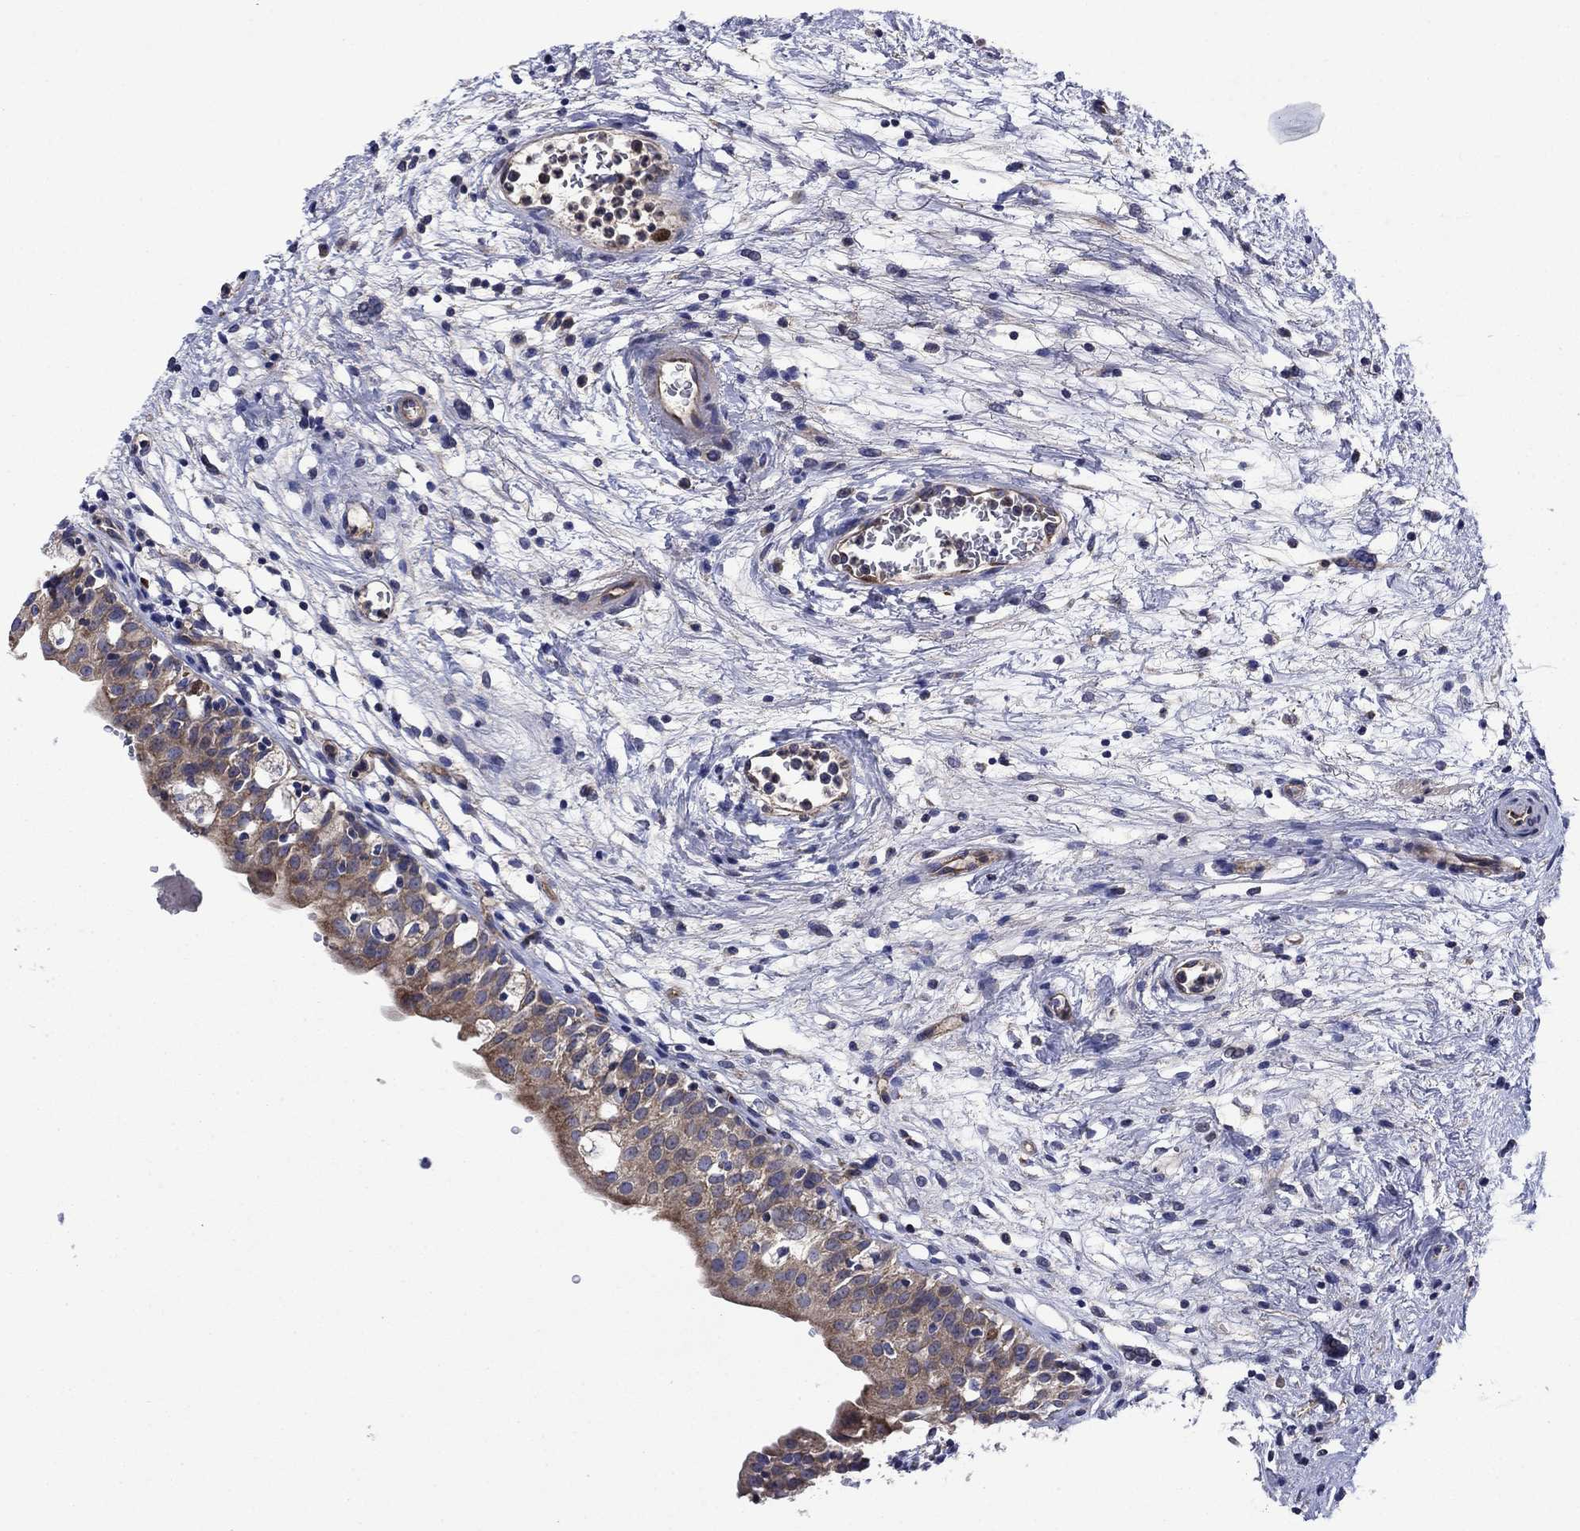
{"staining": {"intensity": "moderate", "quantity": "<25%", "location": "cytoplasmic/membranous"}, "tissue": "urinary bladder", "cell_type": "Urothelial cells", "image_type": "normal", "snomed": [{"axis": "morphology", "description": "Normal tissue, NOS"}, {"axis": "topography", "description": "Urinary bladder"}], "caption": "Urinary bladder stained with IHC displays moderate cytoplasmic/membranous expression in approximately <25% of urothelial cells. (DAB (3,3'-diaminobenzidine) = brown stain, brightfield microscopy at high magnification).", "gene": "KIF22", "patient": {"sex": "male", "age": 76}}